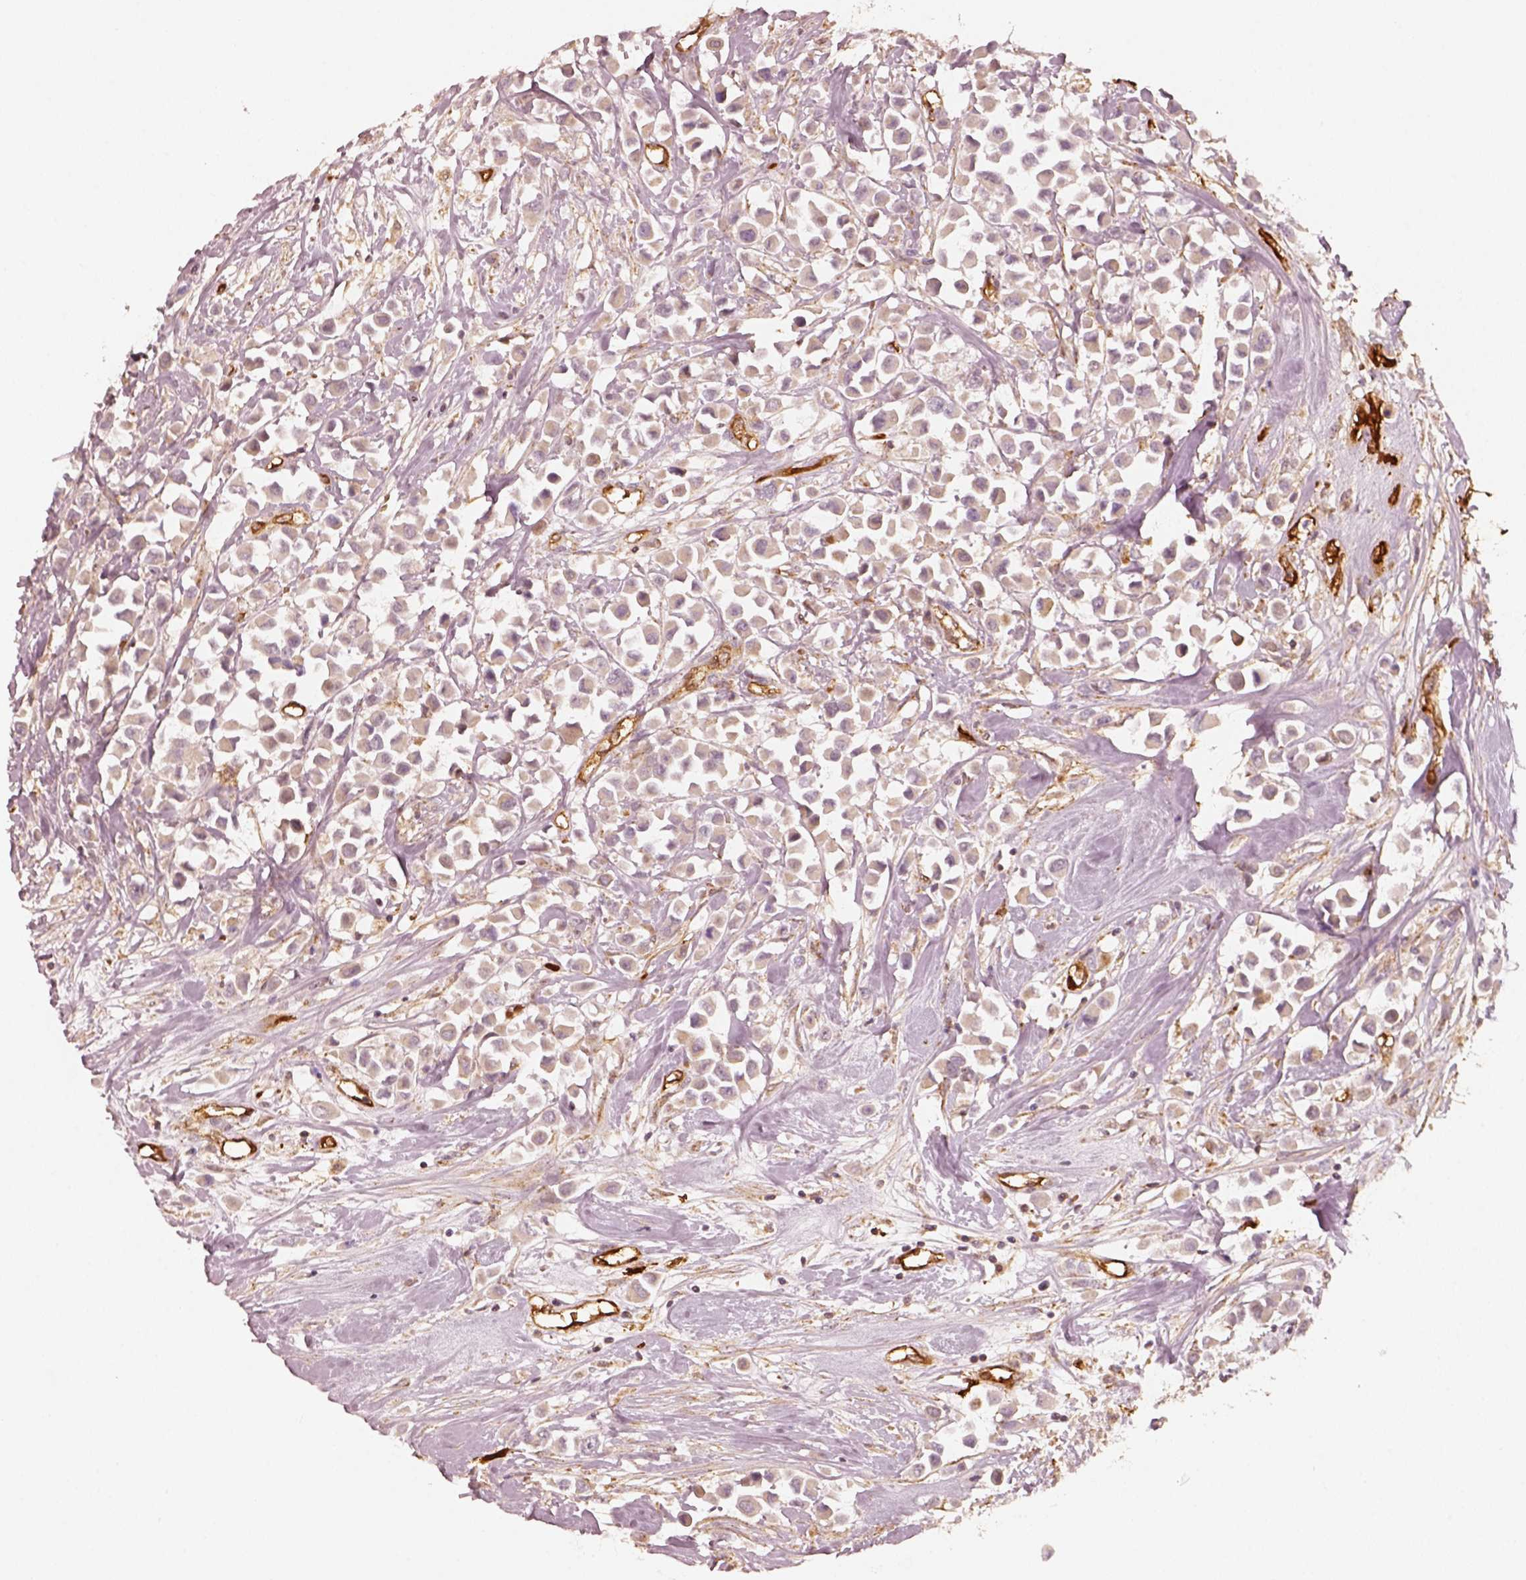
{"staining": {"intensity": "negative", "quantity": "none", "location": "none"}, "tissue": "breast cancer", "cell_type": "Tumor cells", "image_type": "cancer", "snomed": [{"axis": "morphology", "description": "Duct carcinoma"}, {"axis": "topography", "description": "Breast"}], "caption": "Histopathology image shows no protein staining in tumor cells of breast intraductal carcinoma tissue.", "gene": "FSCN1", "patient": {"sex": "female", "age": 61}}